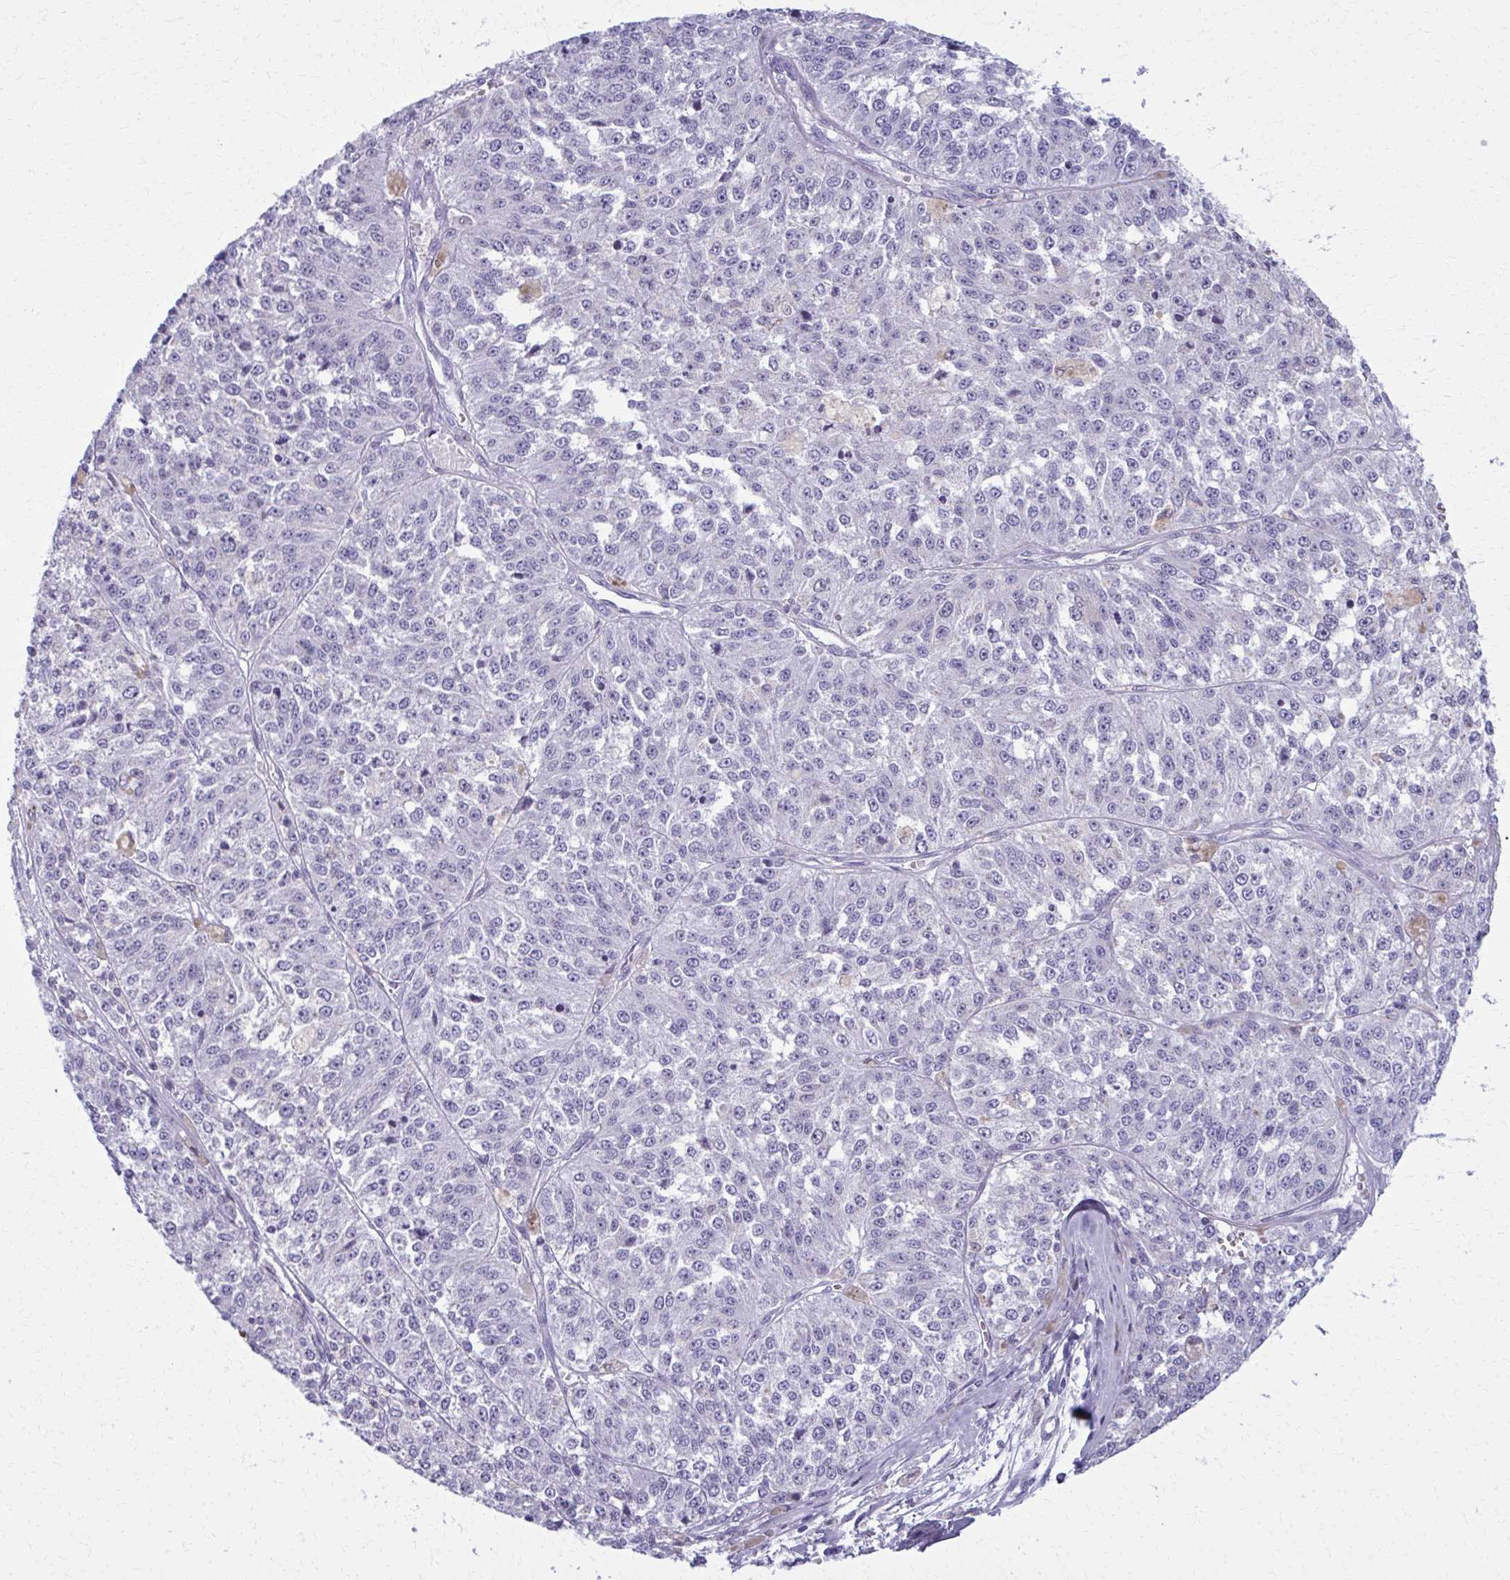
{"staining": {"intensity": "negative", "quantity": "none", "location": "none"}, "tissue": "melanoma", "cell_type": "Tumor cells", "image_type": "cancer", "snomed": [{"axis": "morphology", "description": "Malignant melanoma, Metastatic site"}, {"axis": "topography", "description": "Lymph node"}], "caption": "DAB (3,3'-diaminobenzidine) immunohistochemical staining of human malignant melanoma (metastatic site) reveals no significant positivity in tumor cells.", "gene": "SCLY", "patient": {"sex": "female", "age": 64}}